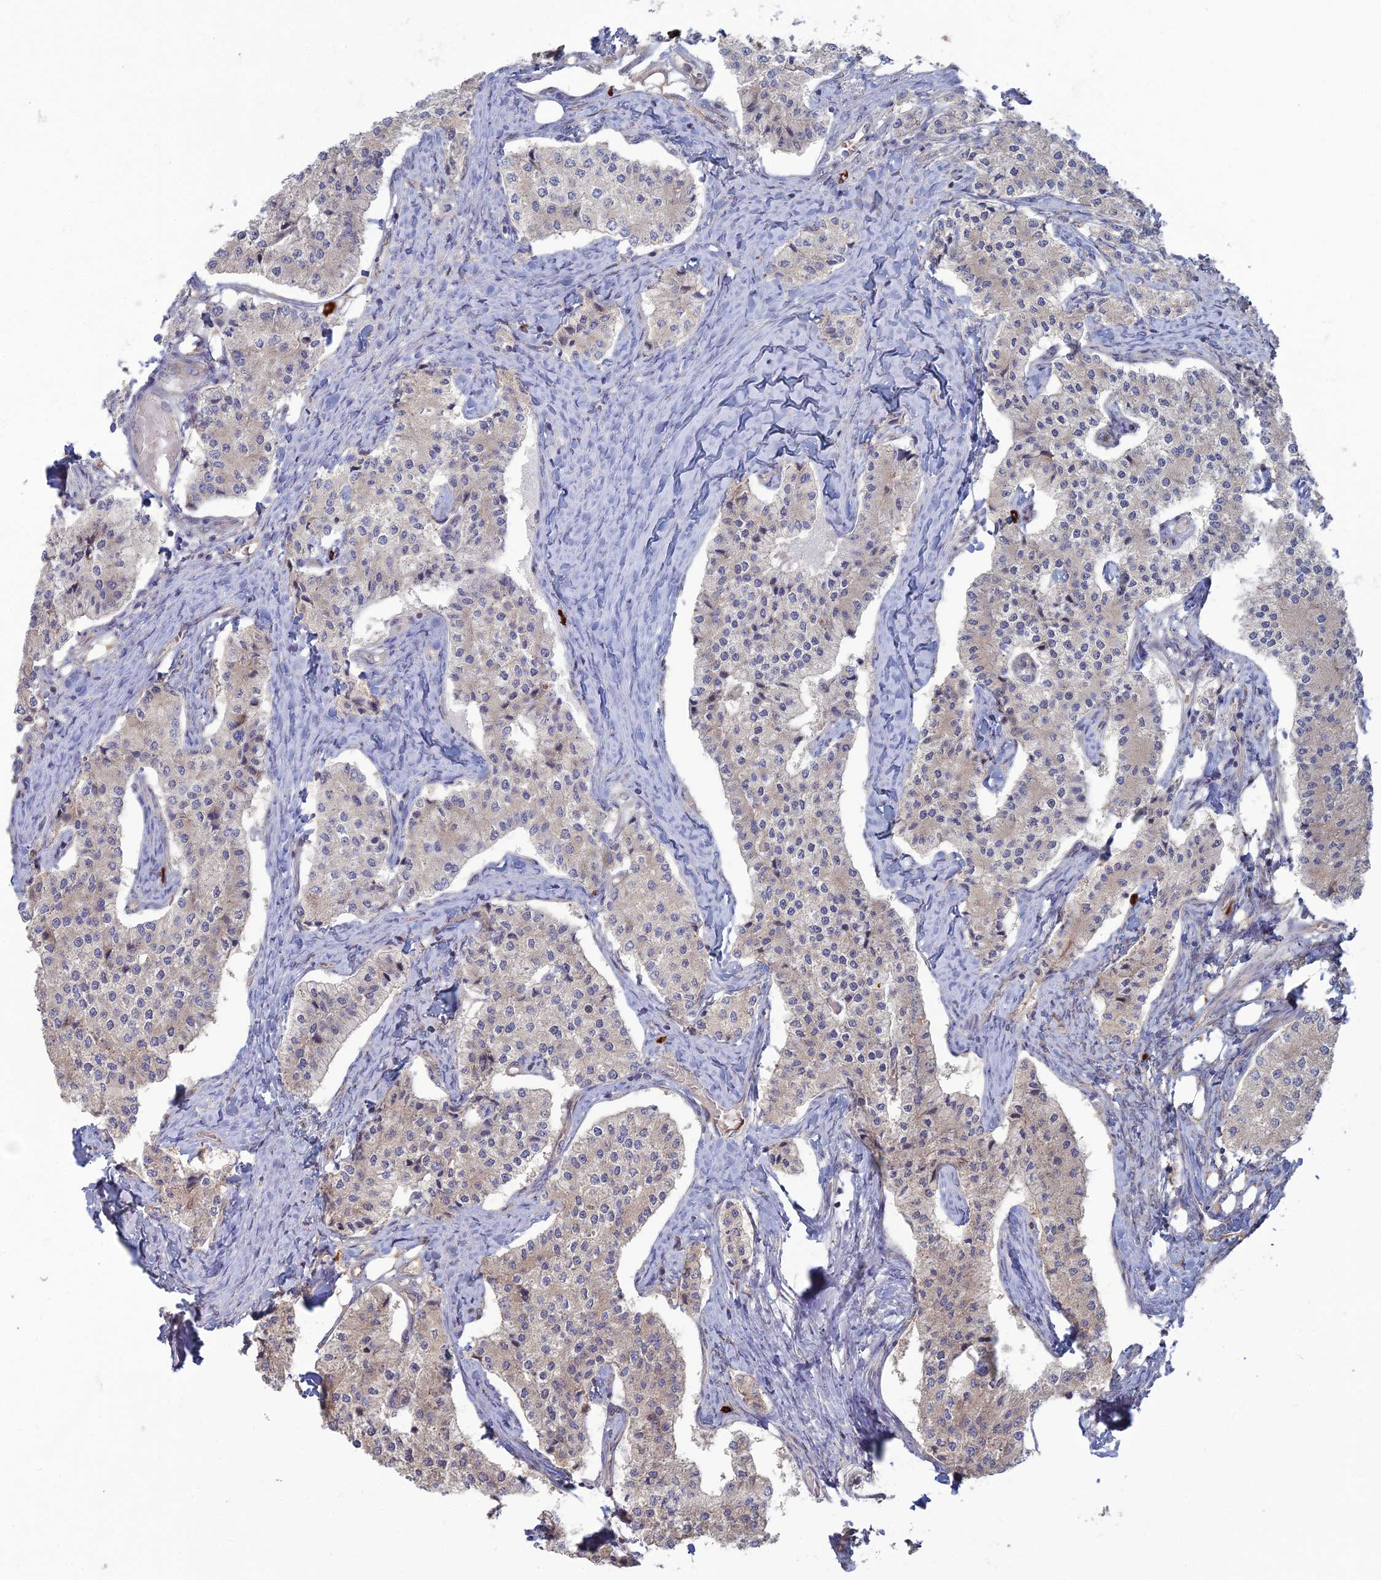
{"staining": {"intensity": "negative", "quantity": "none", "location": "none"}, "tissue": "carcinoid", "cell_type": "Tumor cells", "image_type": "cancer", "snomed": [{"axis": "morphology", "description": "Carcinoid, malignant, NOS"}, {"axis": "topography", "description": "Colon"}], "caption": "Immunohistochemical staining of human carcinoid (malignant) demonstrates no significant expression in tumor cells. (Stains: DAB (3,3'-diaminobenzidine) IHC with hematoxylin counter stain, Microscopy: brightfield microscopy at high magnification).", "gene": "ARL16", "patient": {"sex": "female", "age": 52}}